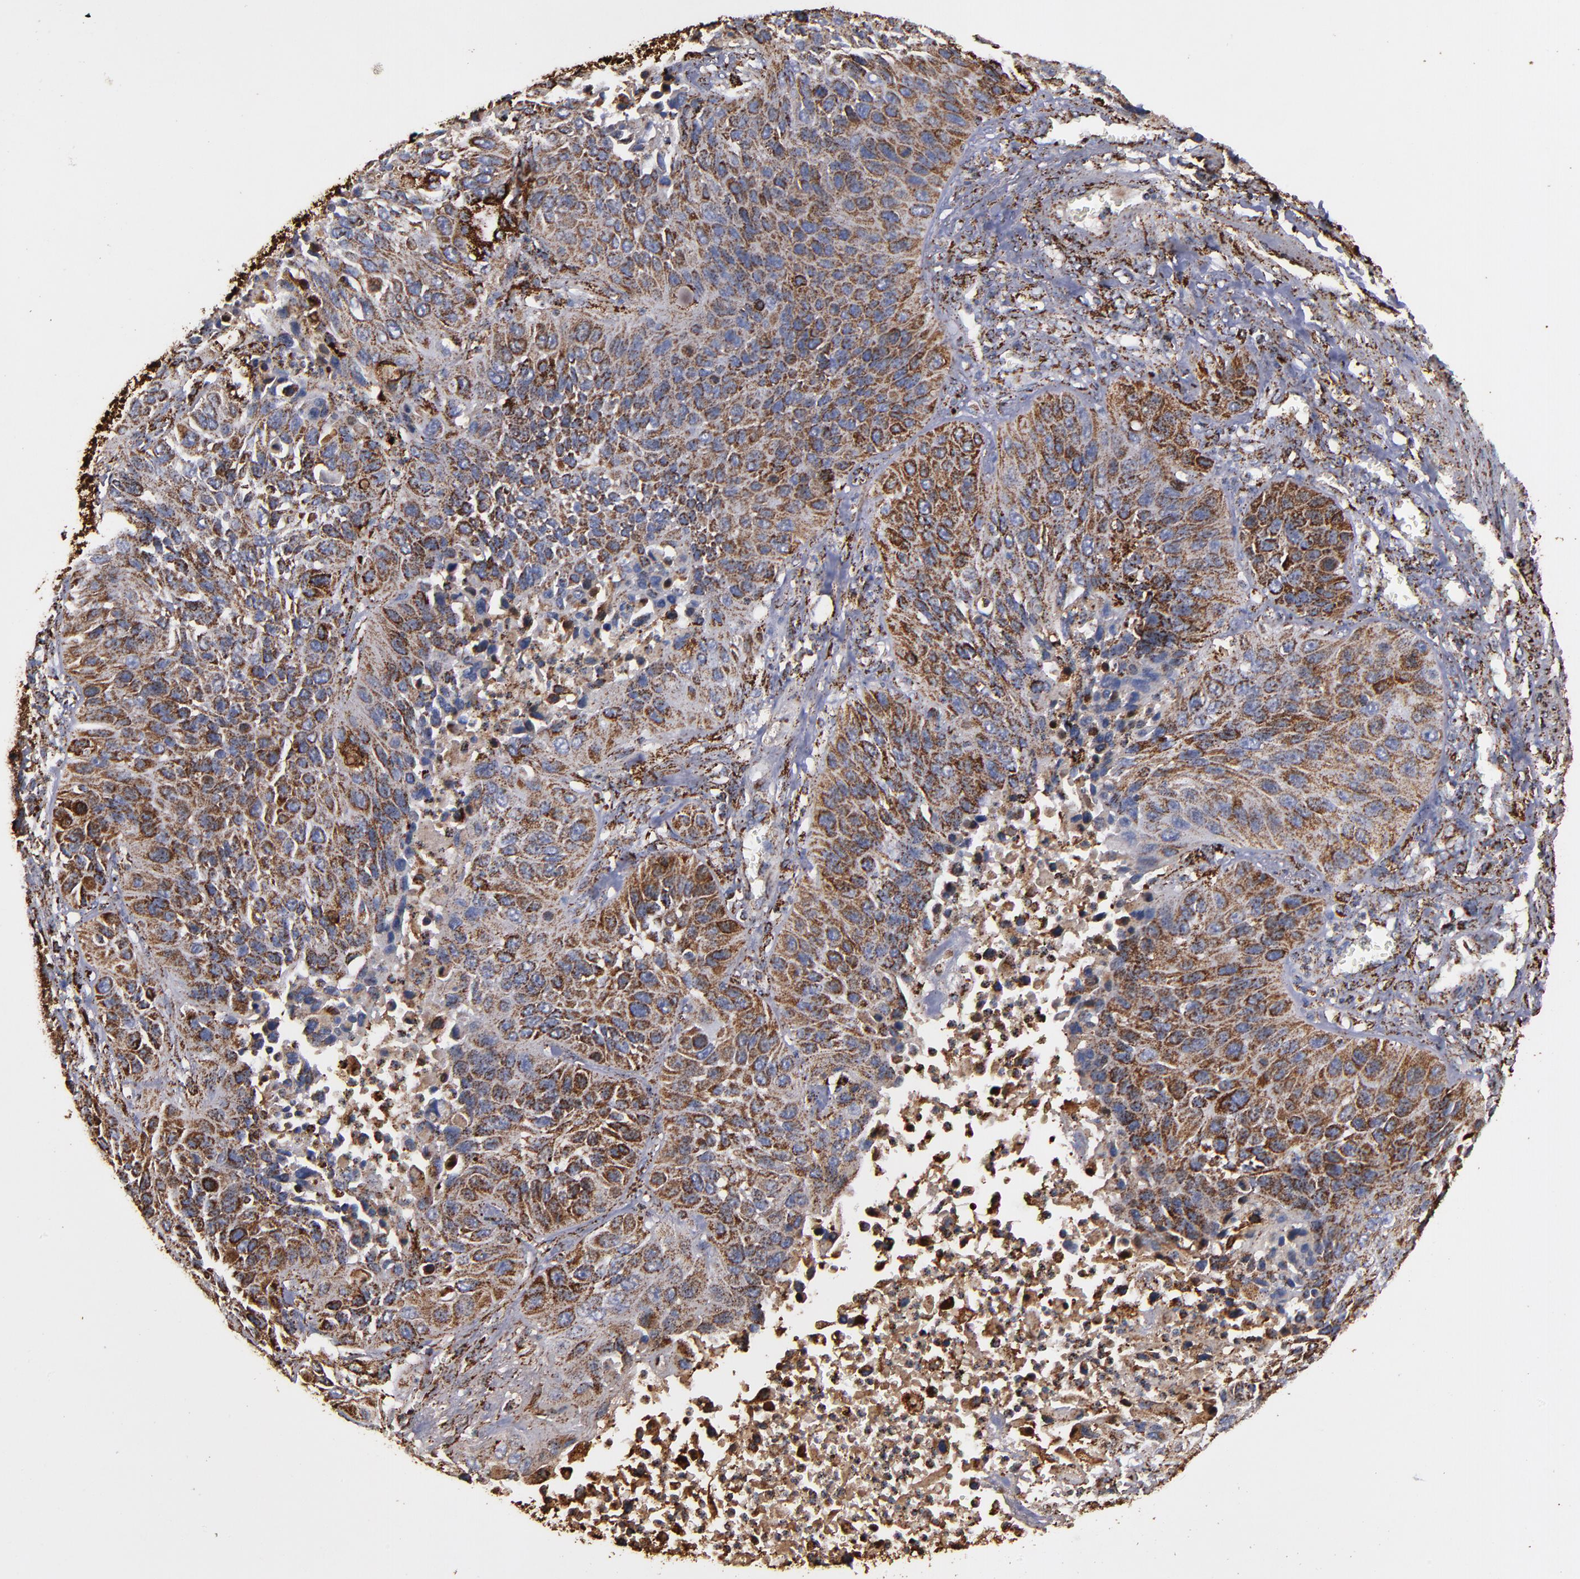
{"staining": {"intensity": "moderate", "quantity": ">75%", "location": "cytoplasmic/membranous"}, "tissue": "lung cancer", "cell_type": "Tumor cells", "image_type": "cancer", "snomed": [{"axis": "morphology", "description": "Squamous cell carcinoma, NOS"}, {"axis": "topography", "description": "Lung"}], "caption": "Tumor cells exhibit medium levels of moderate cytoplasmic/membranous expression in about >75% of cells in human squamous cell carcinoma (lung). The staining was performed using DAB (3,3'-diaminobenzidine) to visualize the protein expression in brown, while the nuclei were stained in blue with hematoxylin (Magnification: 20x).", "gene": "SOD2", "patient": {"sex": "female", "age": 76}}